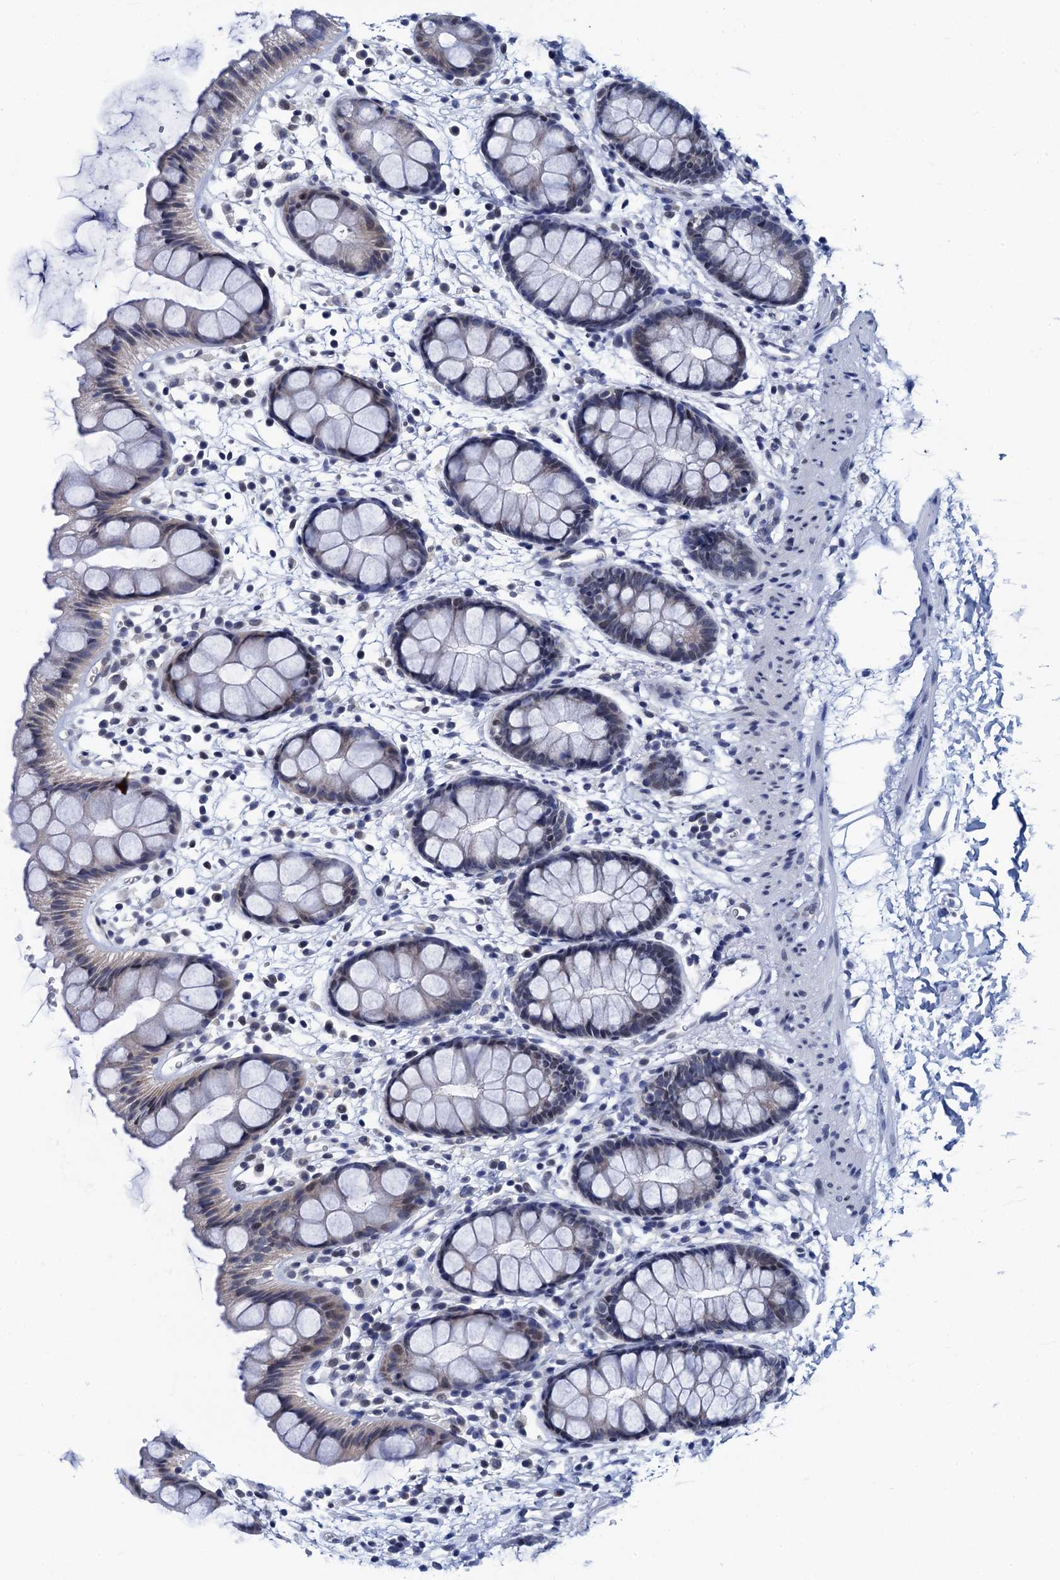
{"staining": {"intensity": "weak", "quantity": "25%-75%", "location": "cytoplasmic/membranous,nuclear"}, "tissue": "rectum", "cell_type": "Glandular cells", "image_type": "normal", "snomed": [{"axis": "morphology", "description": "Normal tissue, NOS"}, {"axis": "topography", "description": "Rectum"}], "caption": "Rectum stained for a protein (brown) reveals weak cytoplasmic/membranous,nuclear positive staining in about 25%-75% of glandular cells.", "gene": "C16orf87", "patient": {"sex": "female", "age": 65}}